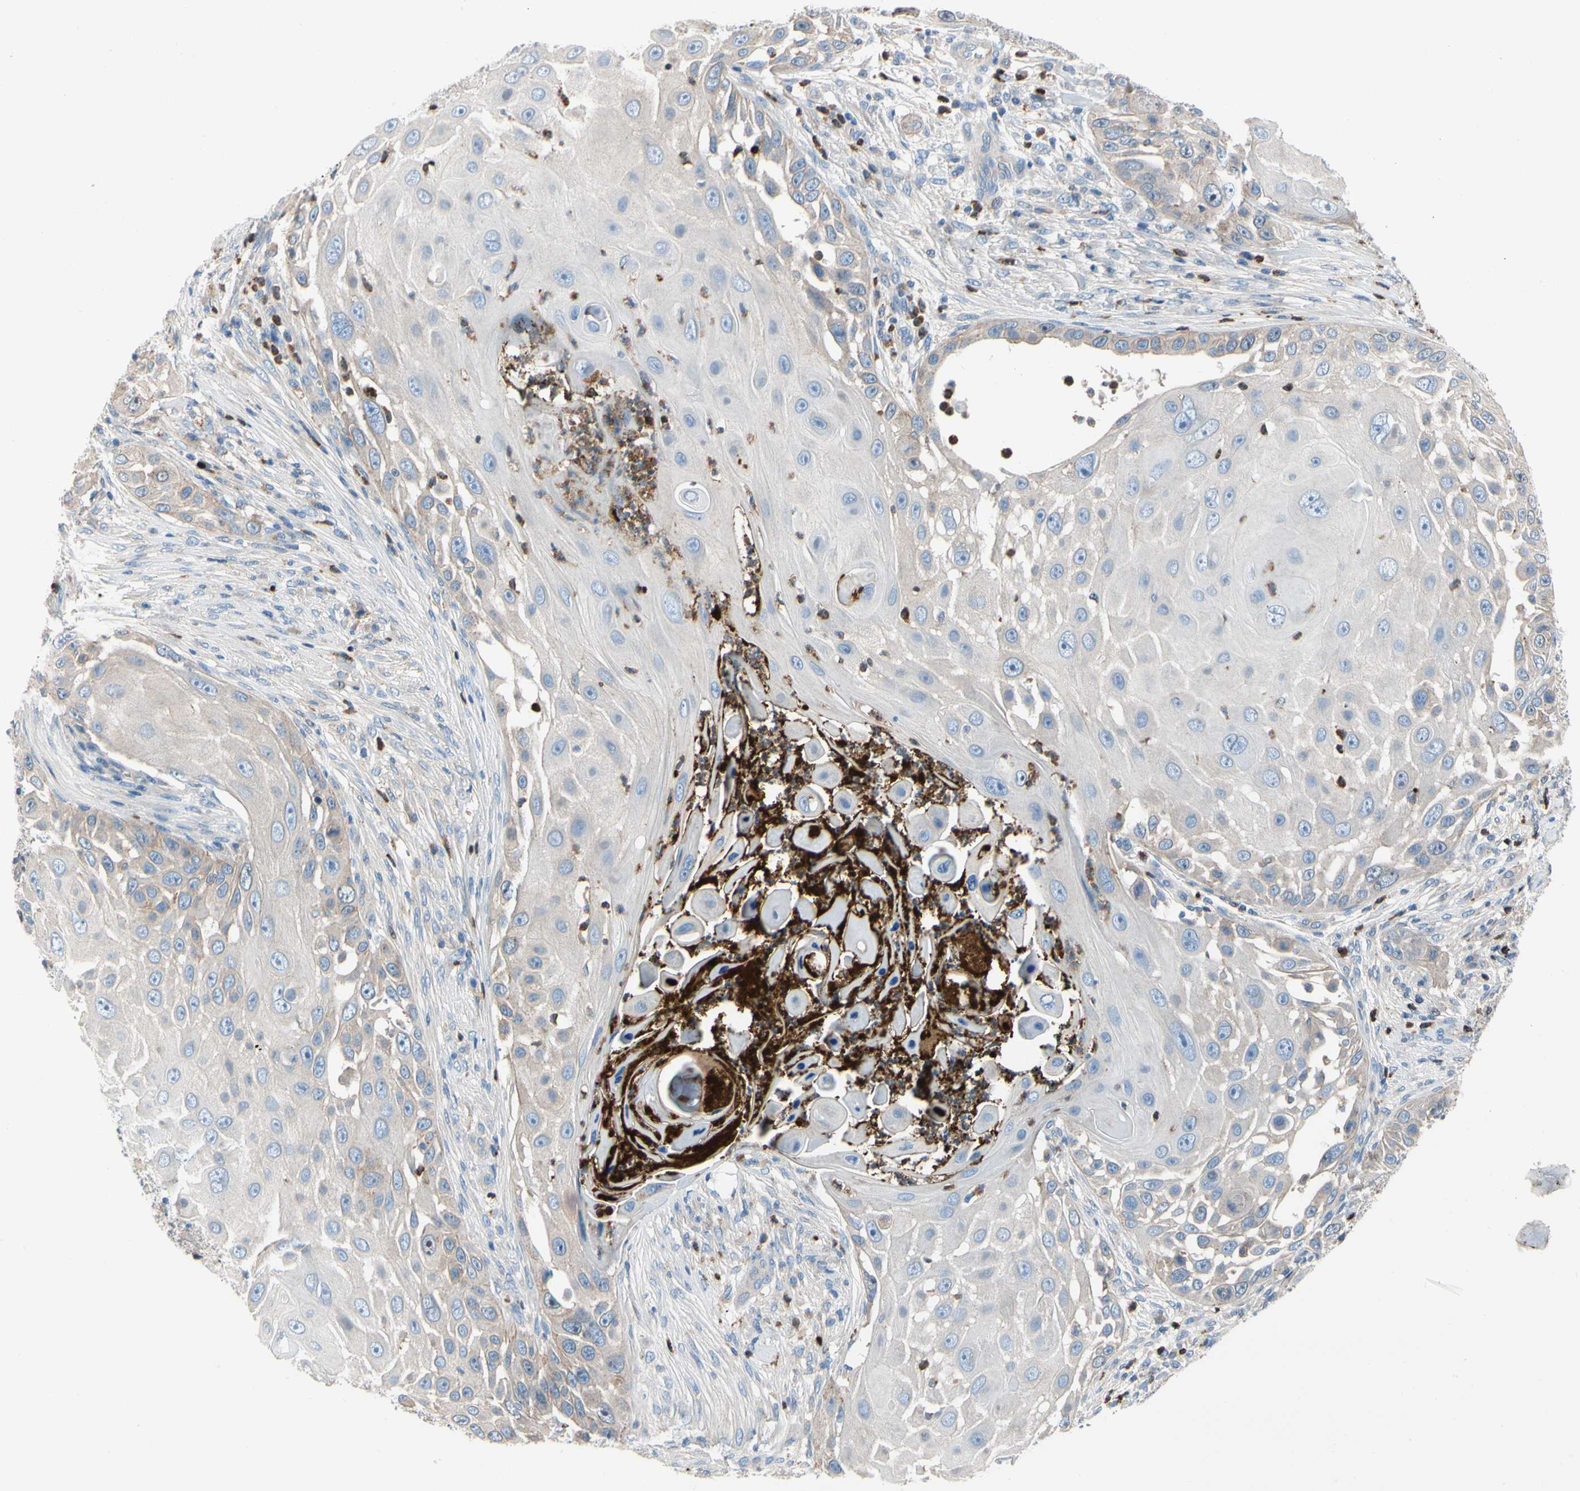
{"staining": {"intensity": "negative", "quantity": "none", "location": "none"}, "tissue": "skin cancer", "cell_type": "Tumor cells", "image_type": "cancer", "snomed": [{"axis": "morphology", "description": "Squamous cell carcinoma, NOS"}, {"axis": "topography", "description": "Skin"}], "caption": "High magnification brightfield microscopy of skin squamous cell carcinoma stained with DAB (brown) and counterstained with hematoxylin (blue): tumor cells show no significant expression.", "gene": "HJURP", "patient": {"sex": "female", "age": 44}}